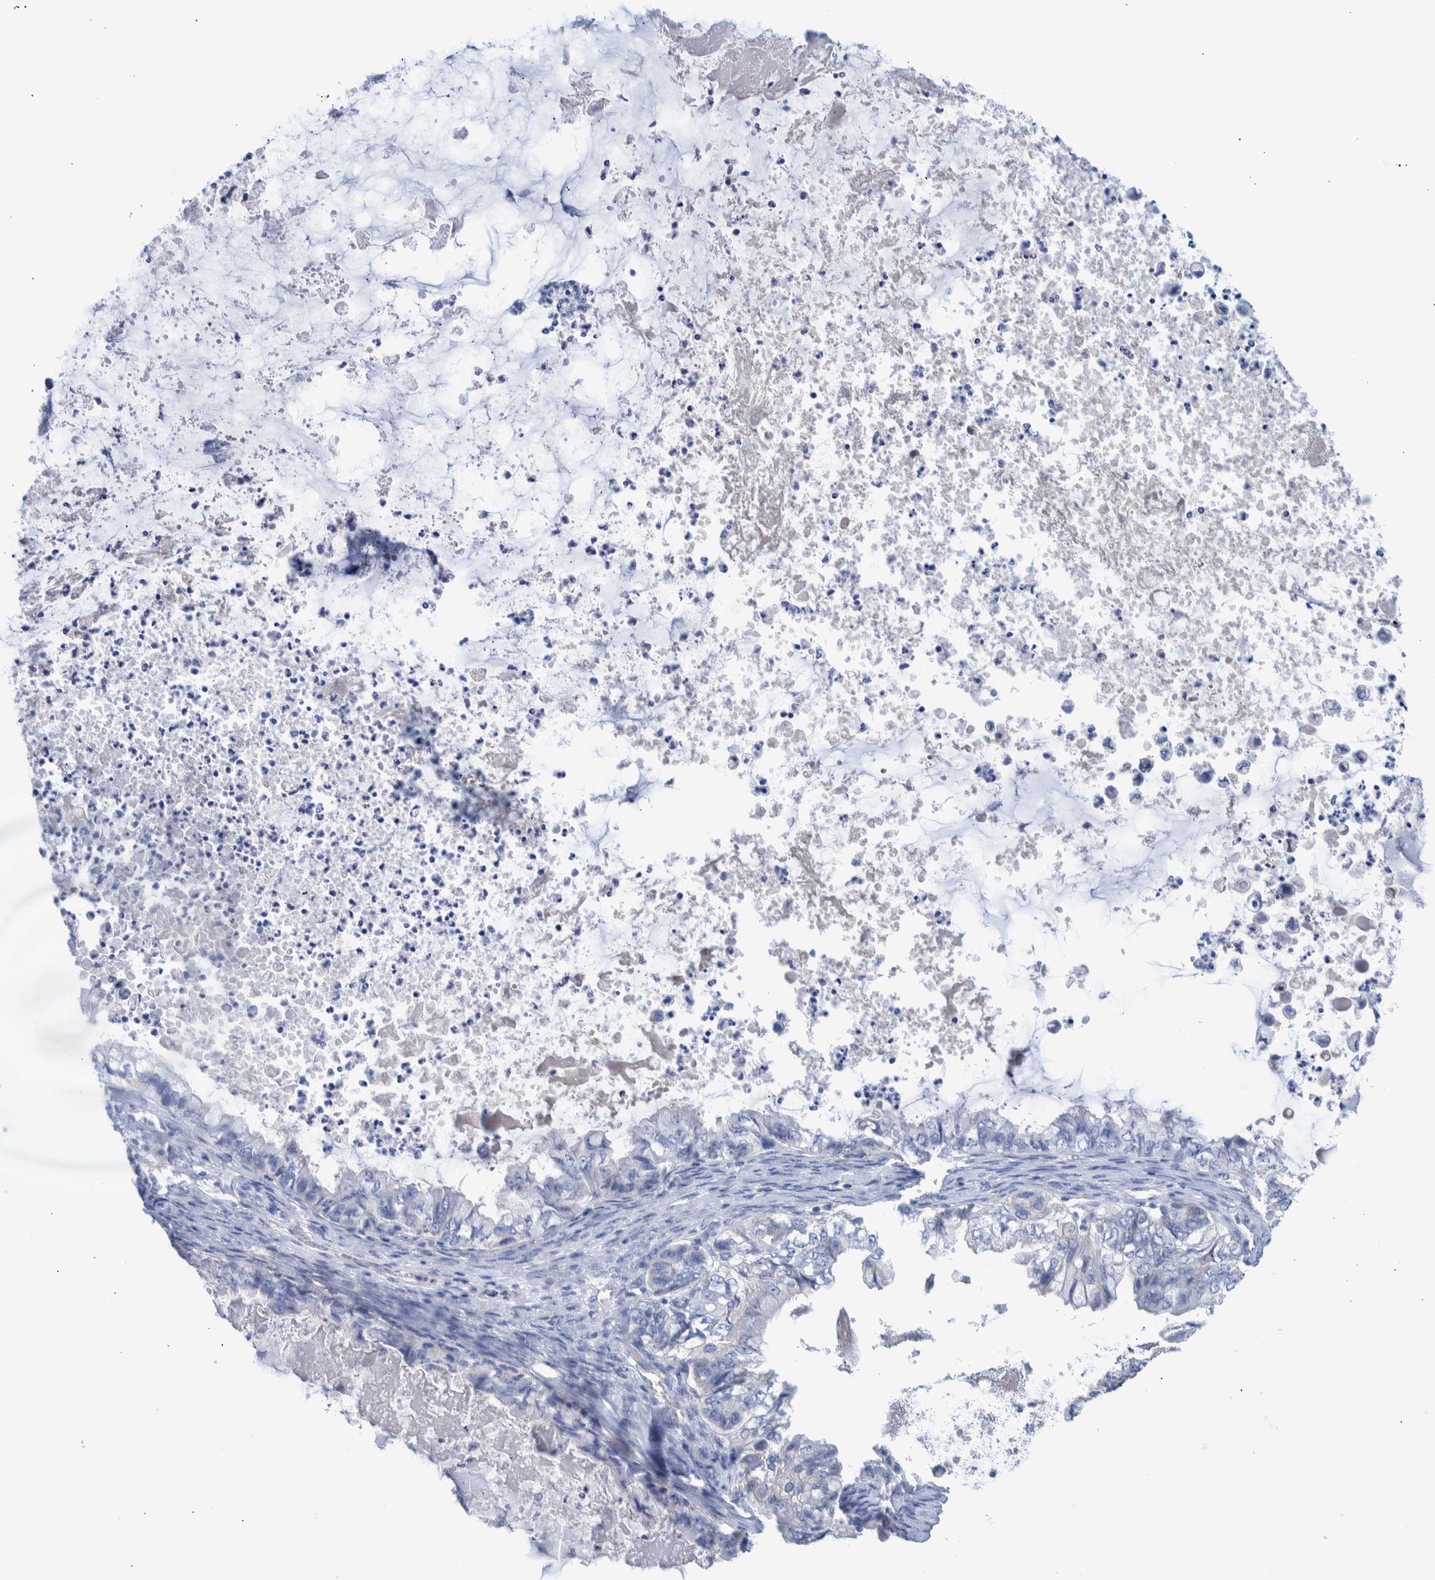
{"staining": {"intensity": "negative", "quantity": "none", "location": "none"}, "tissue": "ovarian cancer", "cell_type": "Tumor cells", "image_type": "cancer", "snomed": [{"axis": "morphology", "description": "Cystadenocarcinoma, mucinous, NOS"}, {"axis": "topography", "description": "Ovary"}], "caption": "Micrograph shows no protein expression in tumor cells of ovarian cancer tissue. (Immunohistochemistry, brightfield microscopy, high magnification).", "gene": "PPP3CC", "patient": {"sex": "female", "age": 80}}